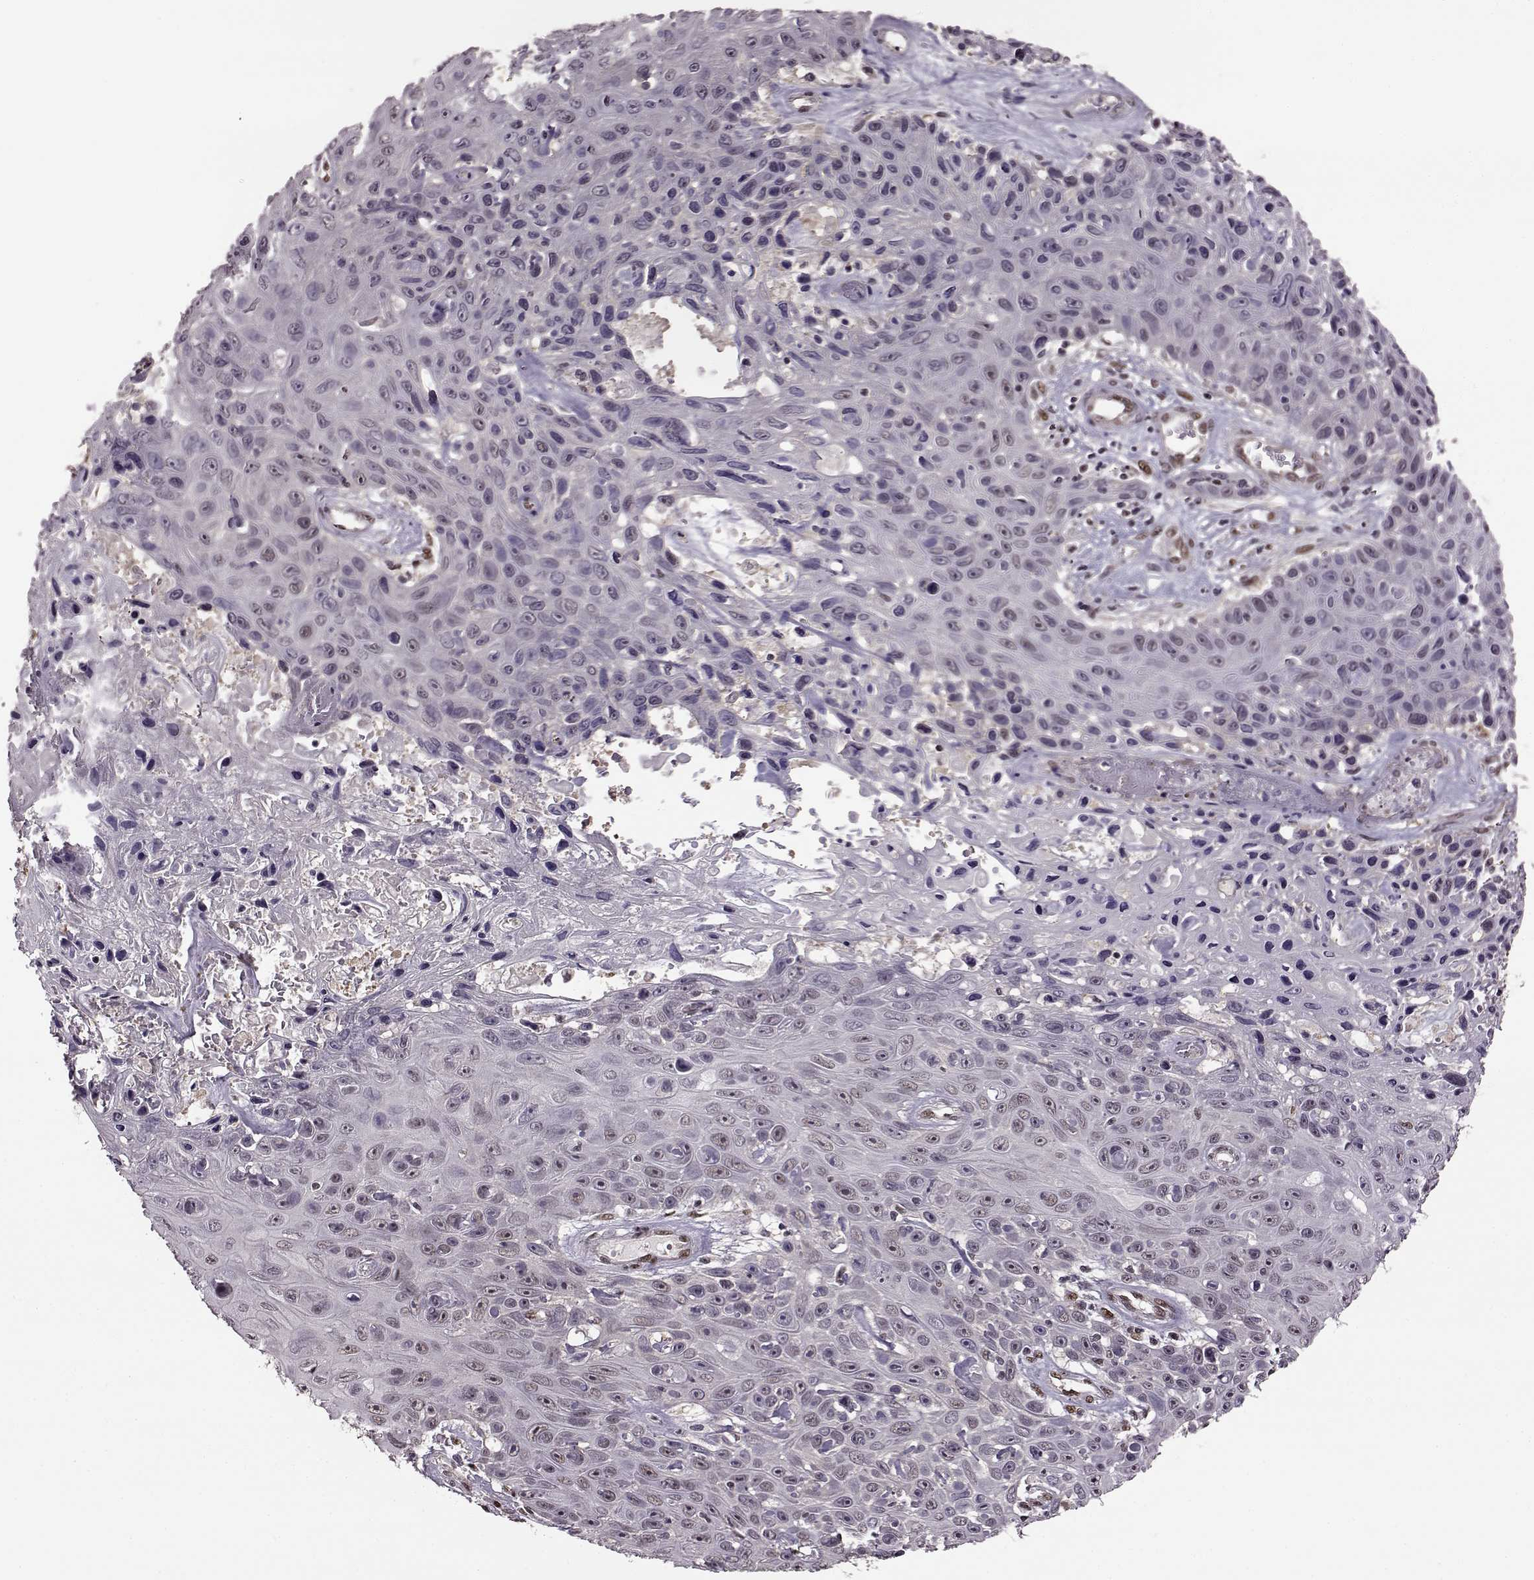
{"staining": {"intensity": "negative", "quantity": "none", "location": "none"}, "tissue": "skin cancer", "cell_type": "Tumor cells", "image_type": "cancer", "snomed": [{"axis": "morphology", "description": "Squamous cell carcinoma, NOS"}, {"axis": "topography", "description": "Skin"}], "caption": "IHC image of neoplastic tissue: human skin cancer (squamous cell carcinoma) stained with DAB displays no significant protein expression in tumor cells.", "gene": "FTO", "patient": {"sex": "male", "age": 82}}